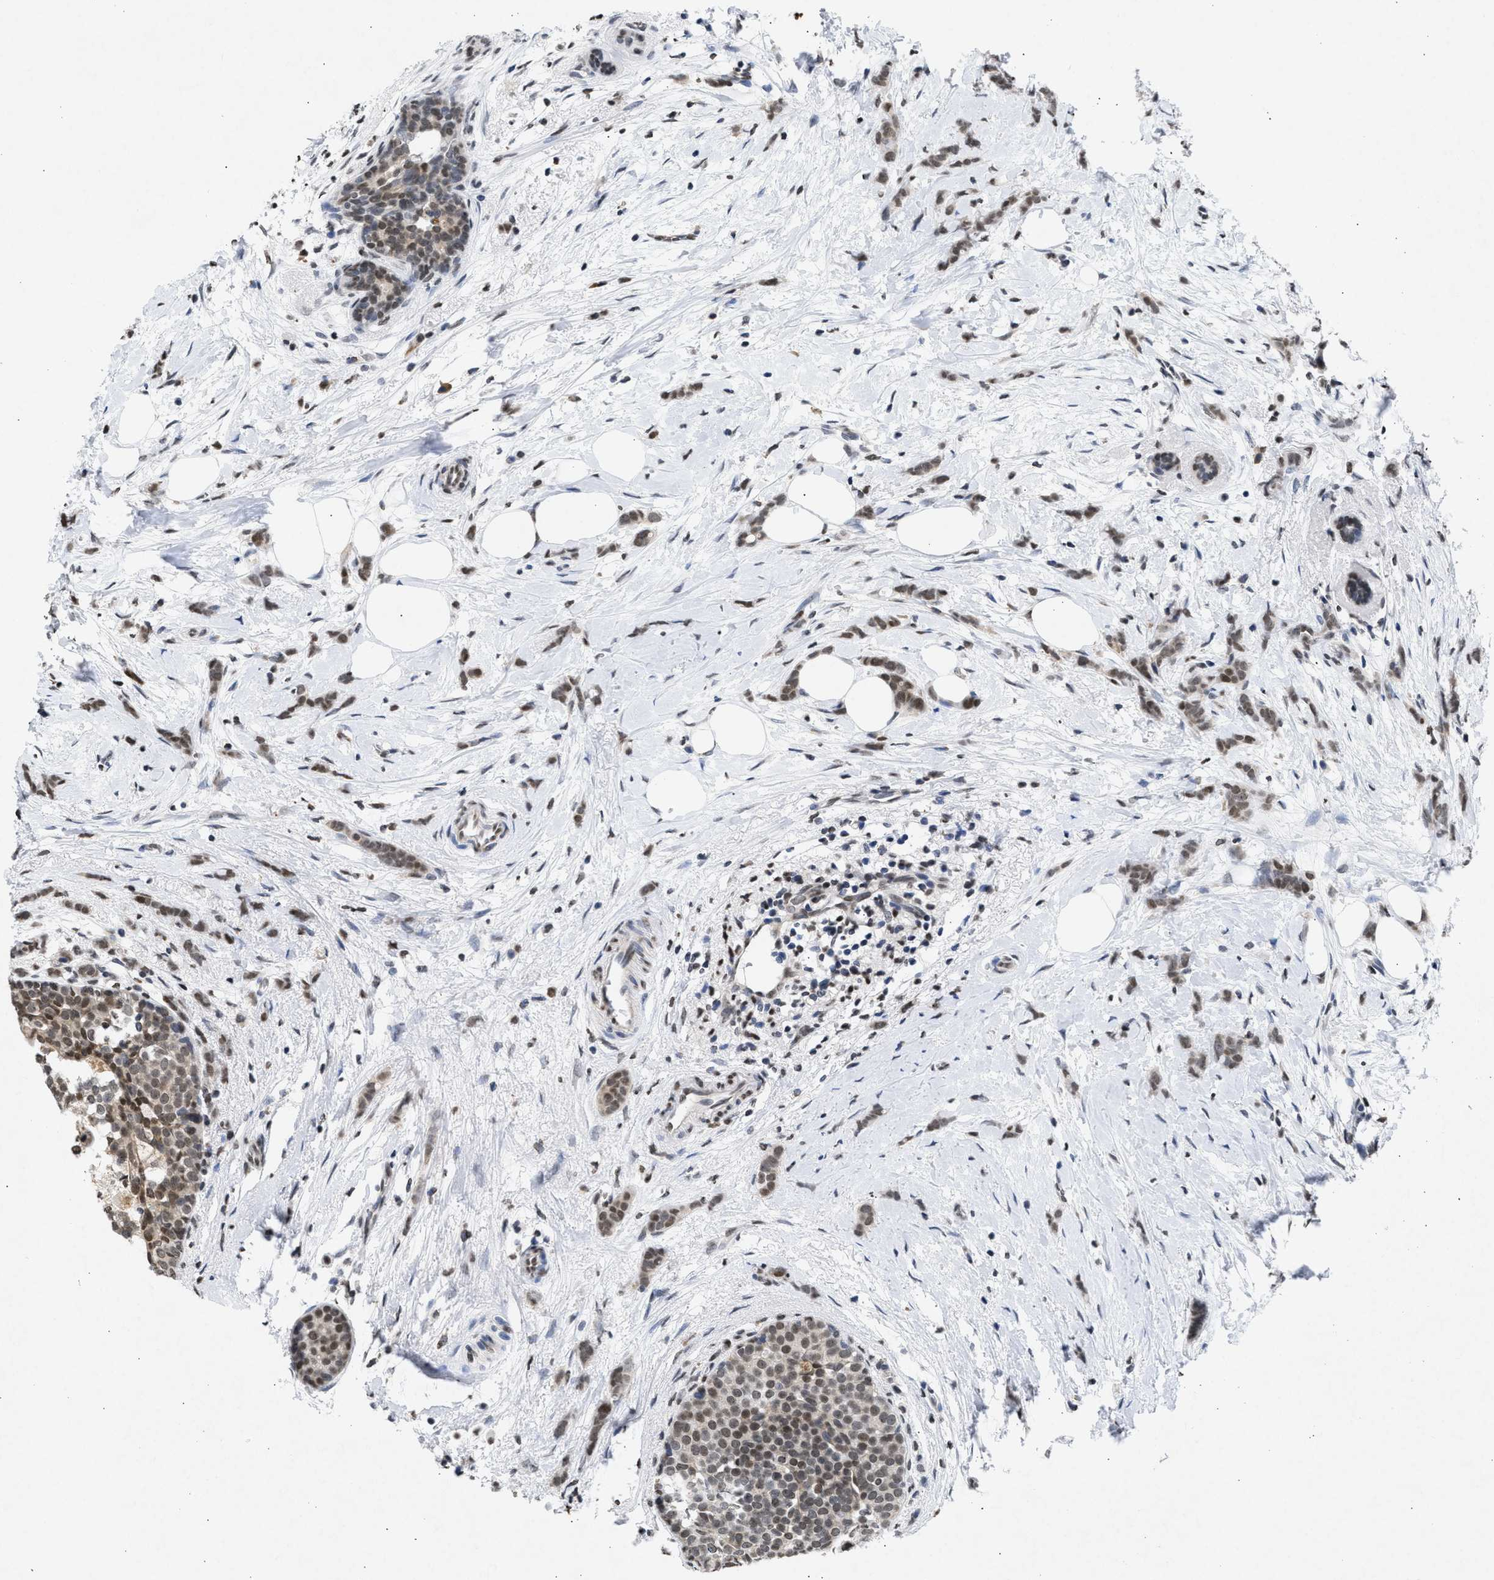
{"staining": {"intensity": "weak", "quantity": ">75%", "location": "nuclear"}, "tissue": "breast cancer", "cell_type": "Tumor cells", "image_type": "cancer", "snomed": [{"axis": "morphology", "description": "Lobular carcinoma, in situ"}, {"axis": "morphology", "description": "Lobular carcinoma"}, {"axis": "topography", "description": "Breast"}], "caption": "High-magnification brightfield microscopy of breast cancer (lobular carcinoma) stained with DAB (3,3'-diaminobenzidine) (brown) and counterstained with hematoxylin (blue). tumor cells exhibit weak nuclear expression is seen in about>75% of cells.", "gene": "NUP35", "patient": {"sex": "female", "age": 41}}